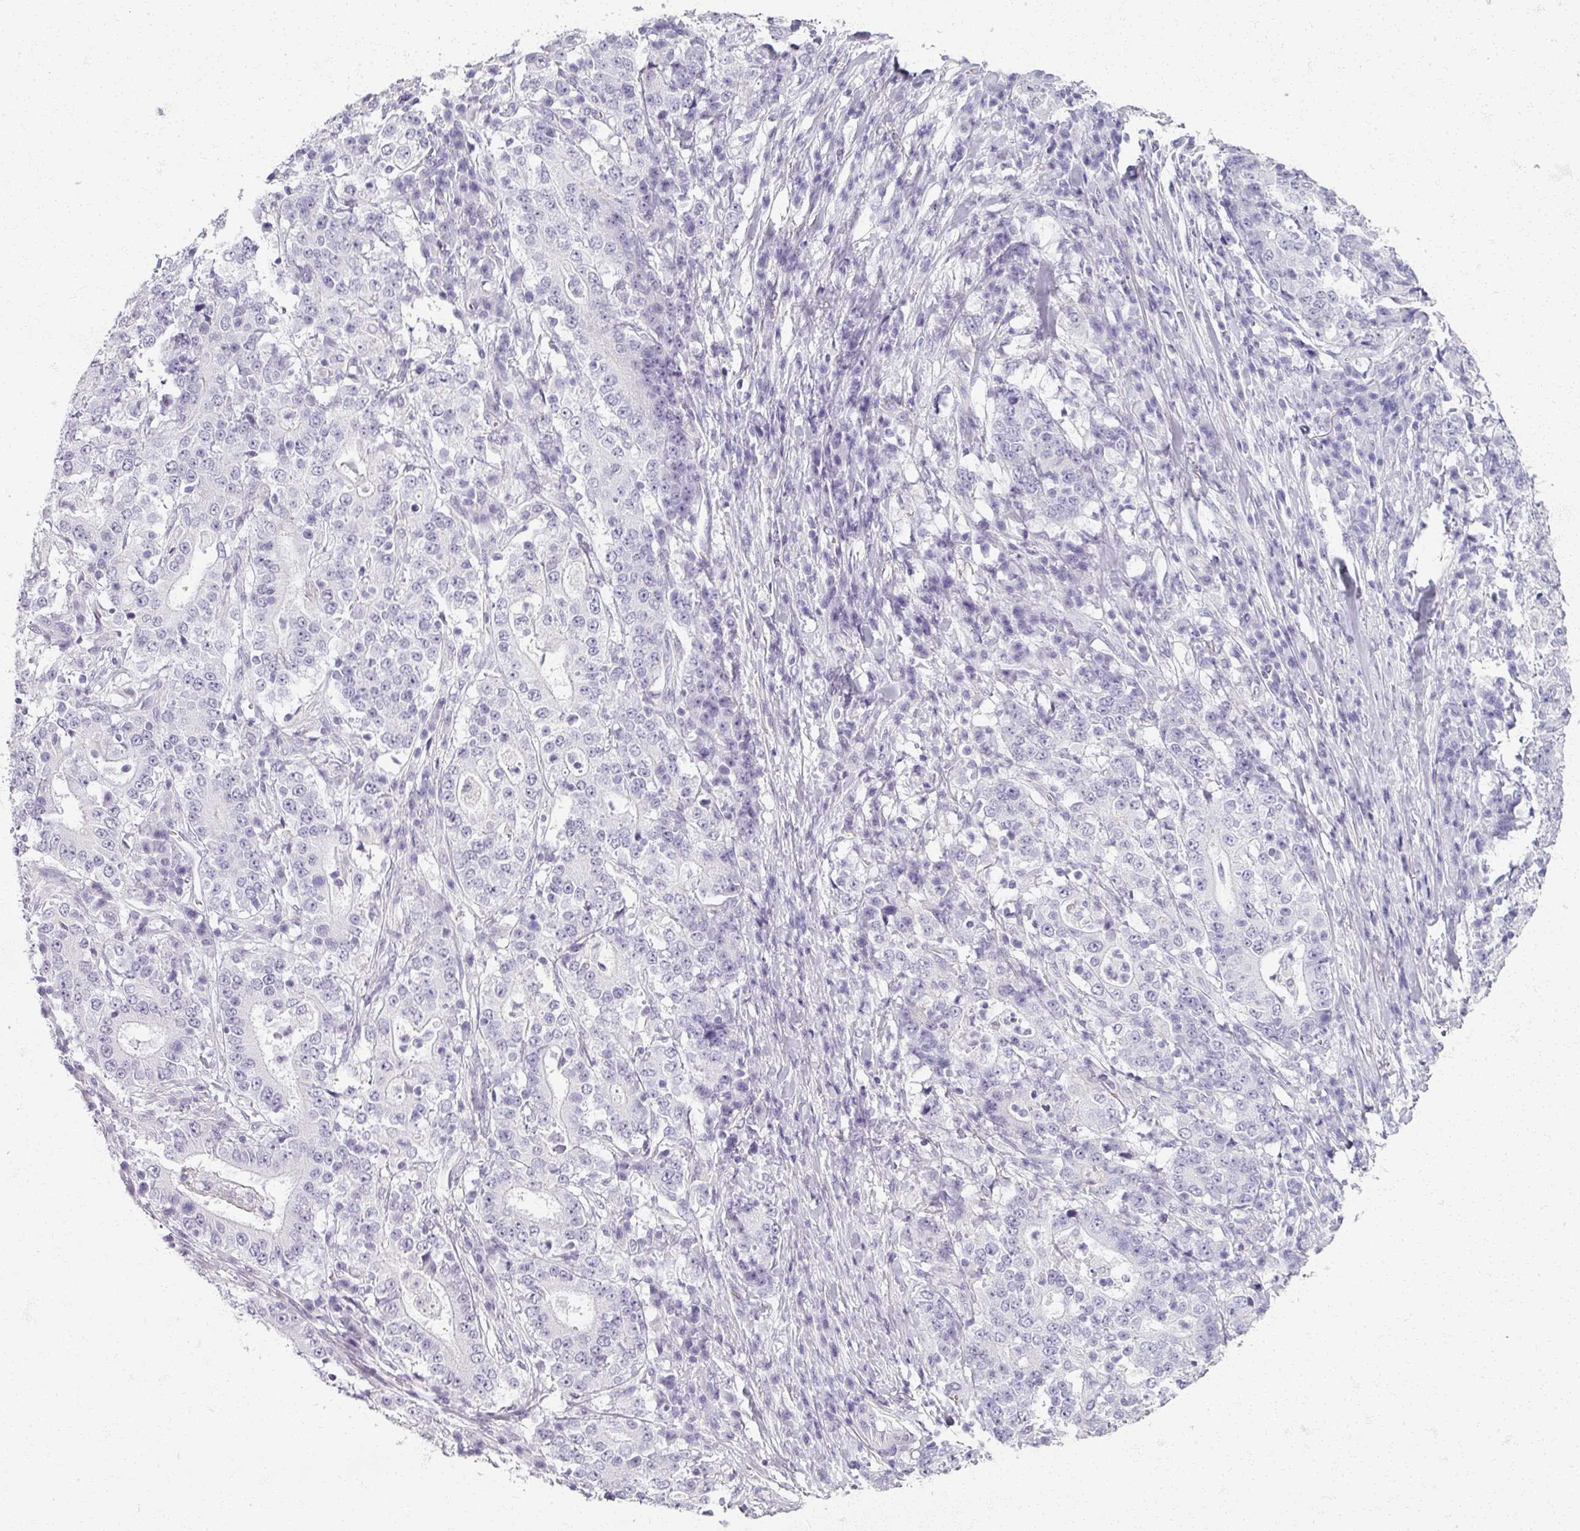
{"staining": {"intensity": "negative", "quantity": "none", "location": "none"}, "tissue": "stomach cancer", "cell_type": "Tumor cells", "image_type": "cancer", "snomed": [{"axis": "morphology", "description": "Normal tissue, NOS"}, {"axis": "morphology", "description": "Adenocarcinoma, NOS"}, {"axis": "topography", "description": "Stomach, upper"}, {"axis": "topography", "description": "Stomach"}], "caption": "Stomach cancer (adenocarcinoma) was stained to show a protein in brown. There is no significant staining in tumor cells. The staining is performed using DAB (3,3'-diaminobenzidine) brown chromogen with nuclei counter-stained in using hematoxylin.", "gene": "RFPL2", "patient": {"sex": "male", "age": 59}}